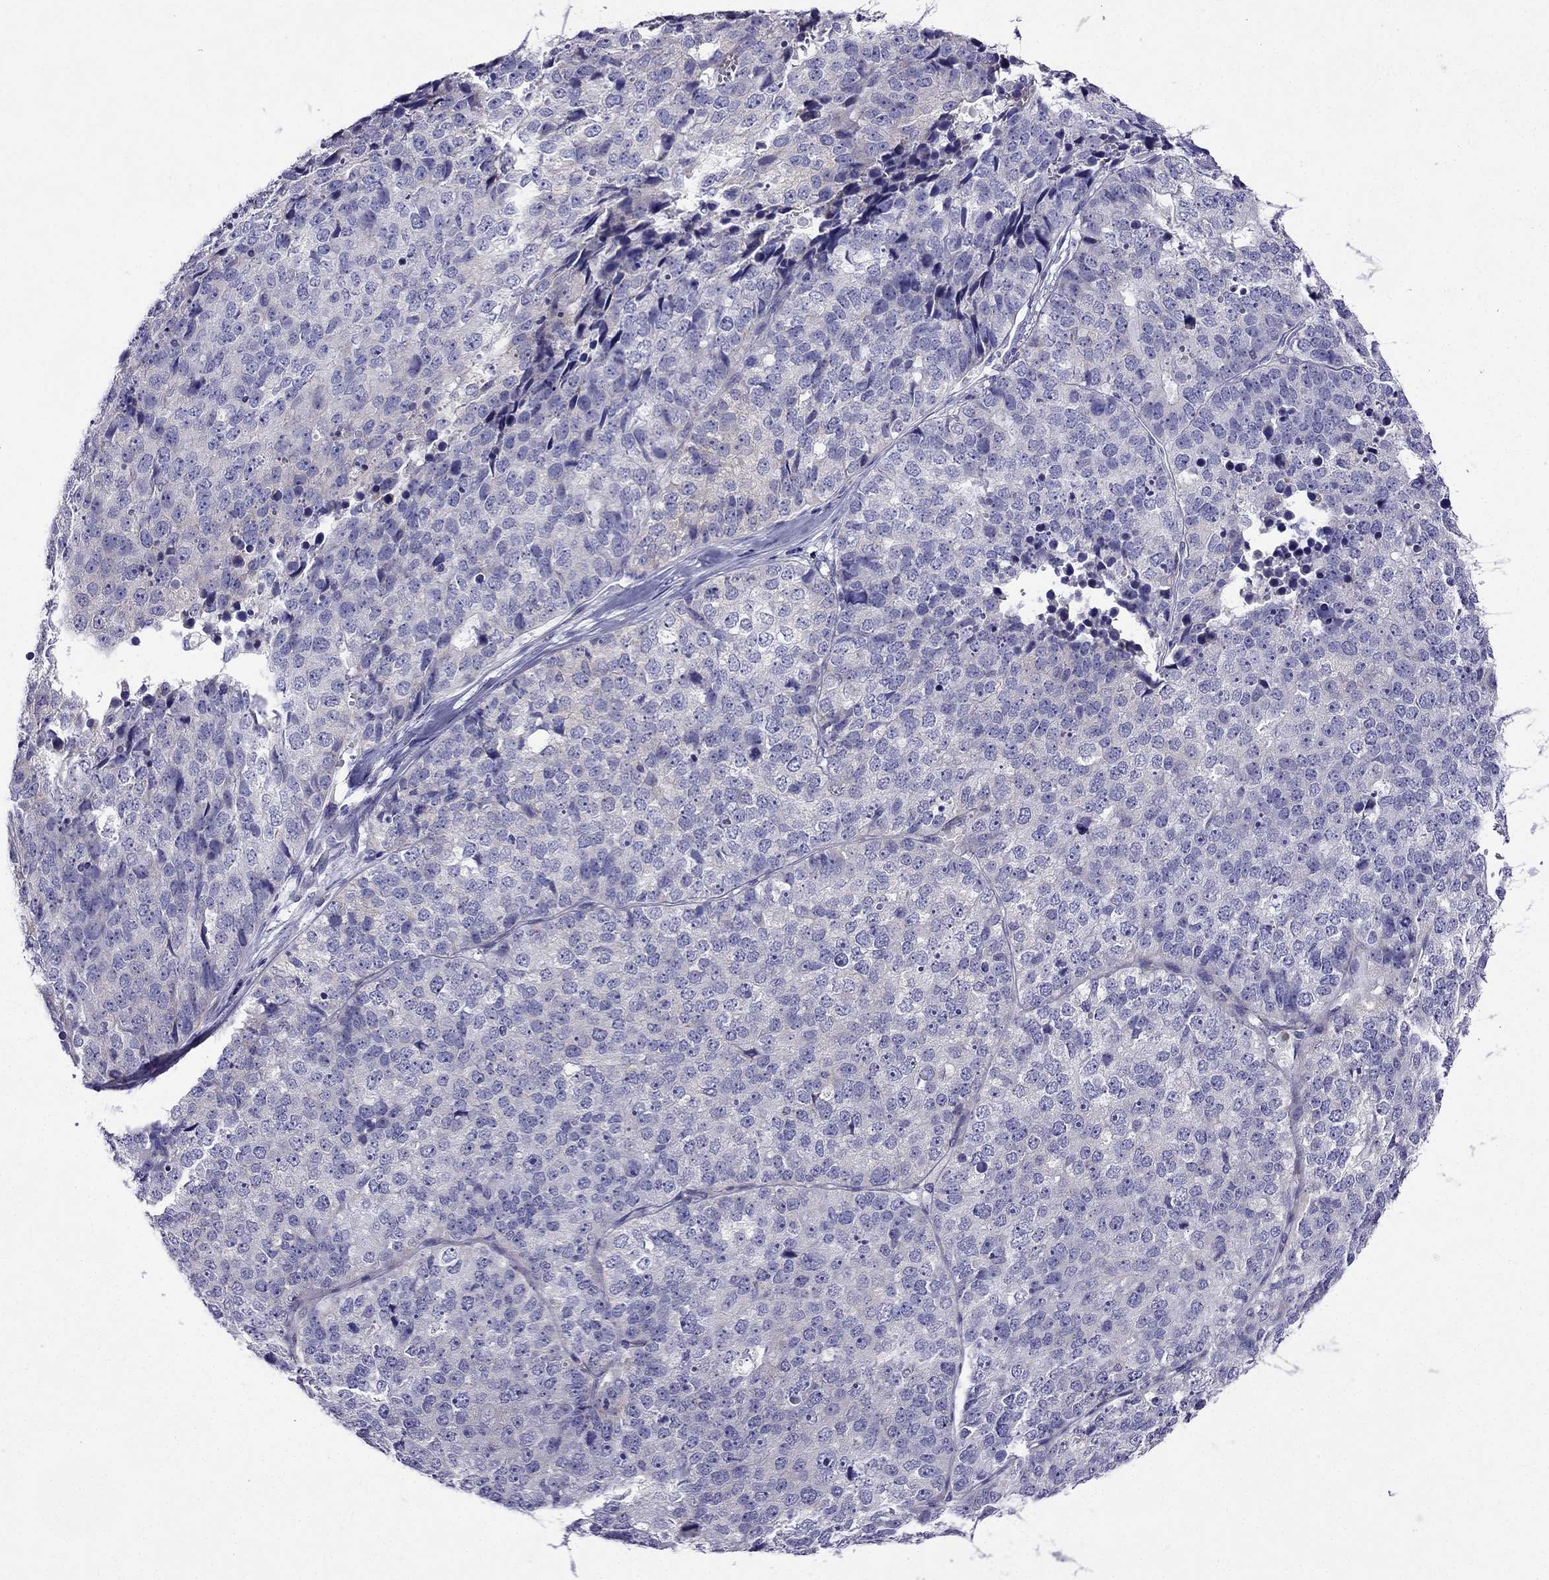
{"staining": {"intensity": "negative", "quantity": "none", "location": "none"}, "tissue": "stomach cancer", "cell_type": "Tumor cells", "image_type": "cancer", "snomed": [{"axis": "morphology", "description": "Adenocarcinoma, NOS"}, {"axis": "topography", "description": "Stomach"}], "caption": "The photomicrograph reveals no significant staining in tumor cells of stomach adenocarcinoma. (DAB (3,3'-diaminobenzidine) immunohistochemistry (IHC) with hematoxylin counter stain).", "gene": "KIF5A", "patient": {"sex": "male", "age": 69}}